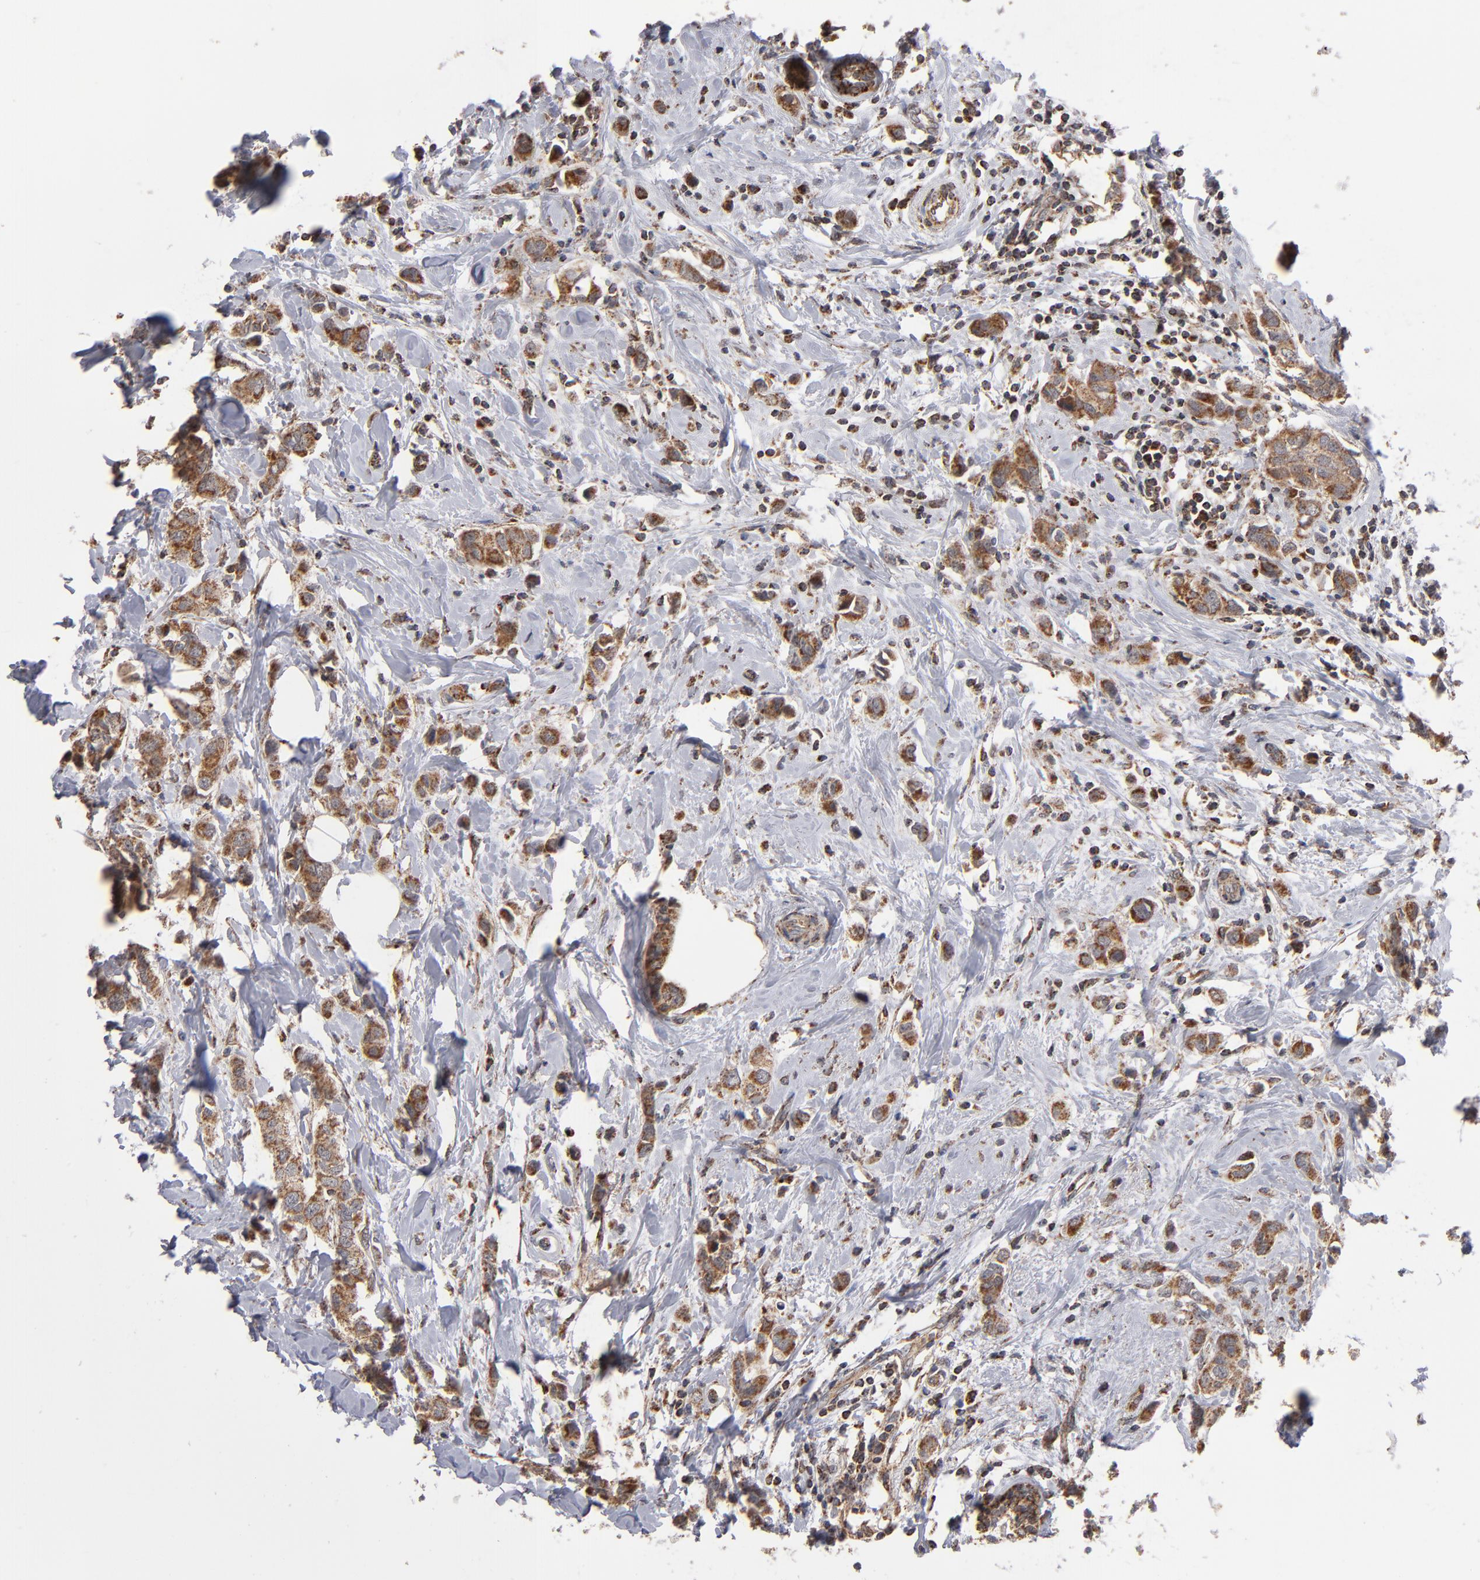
{"staining": {"intensity": "moderate", "quantity": ">75%", "location": "cytoplasmic/membranous"}, "tissue": "breast cancer", "cell_type": "Tumor cells", "image_type": "cancer", "snomed": [{"axis": "morphology", "description": "Normal tissue, NOS"}, {"axis": "morphology", "description": "Duct carcinoma"}, {"axis": "topography", "description": "Breast"}], "caption": "An image of human breast cancer stained for a protein demonstrates moderate cytoplasmic/membranous brown staining in tumor cells. The staining is performed using DAB (3,3'-diaminobenzidine) brown chromogen to label protein expression. The nuclei are counter-stained blue using hematoxylin.", "gene": "MIPOL1", "patient": {"sex": "female", "age": 50}}